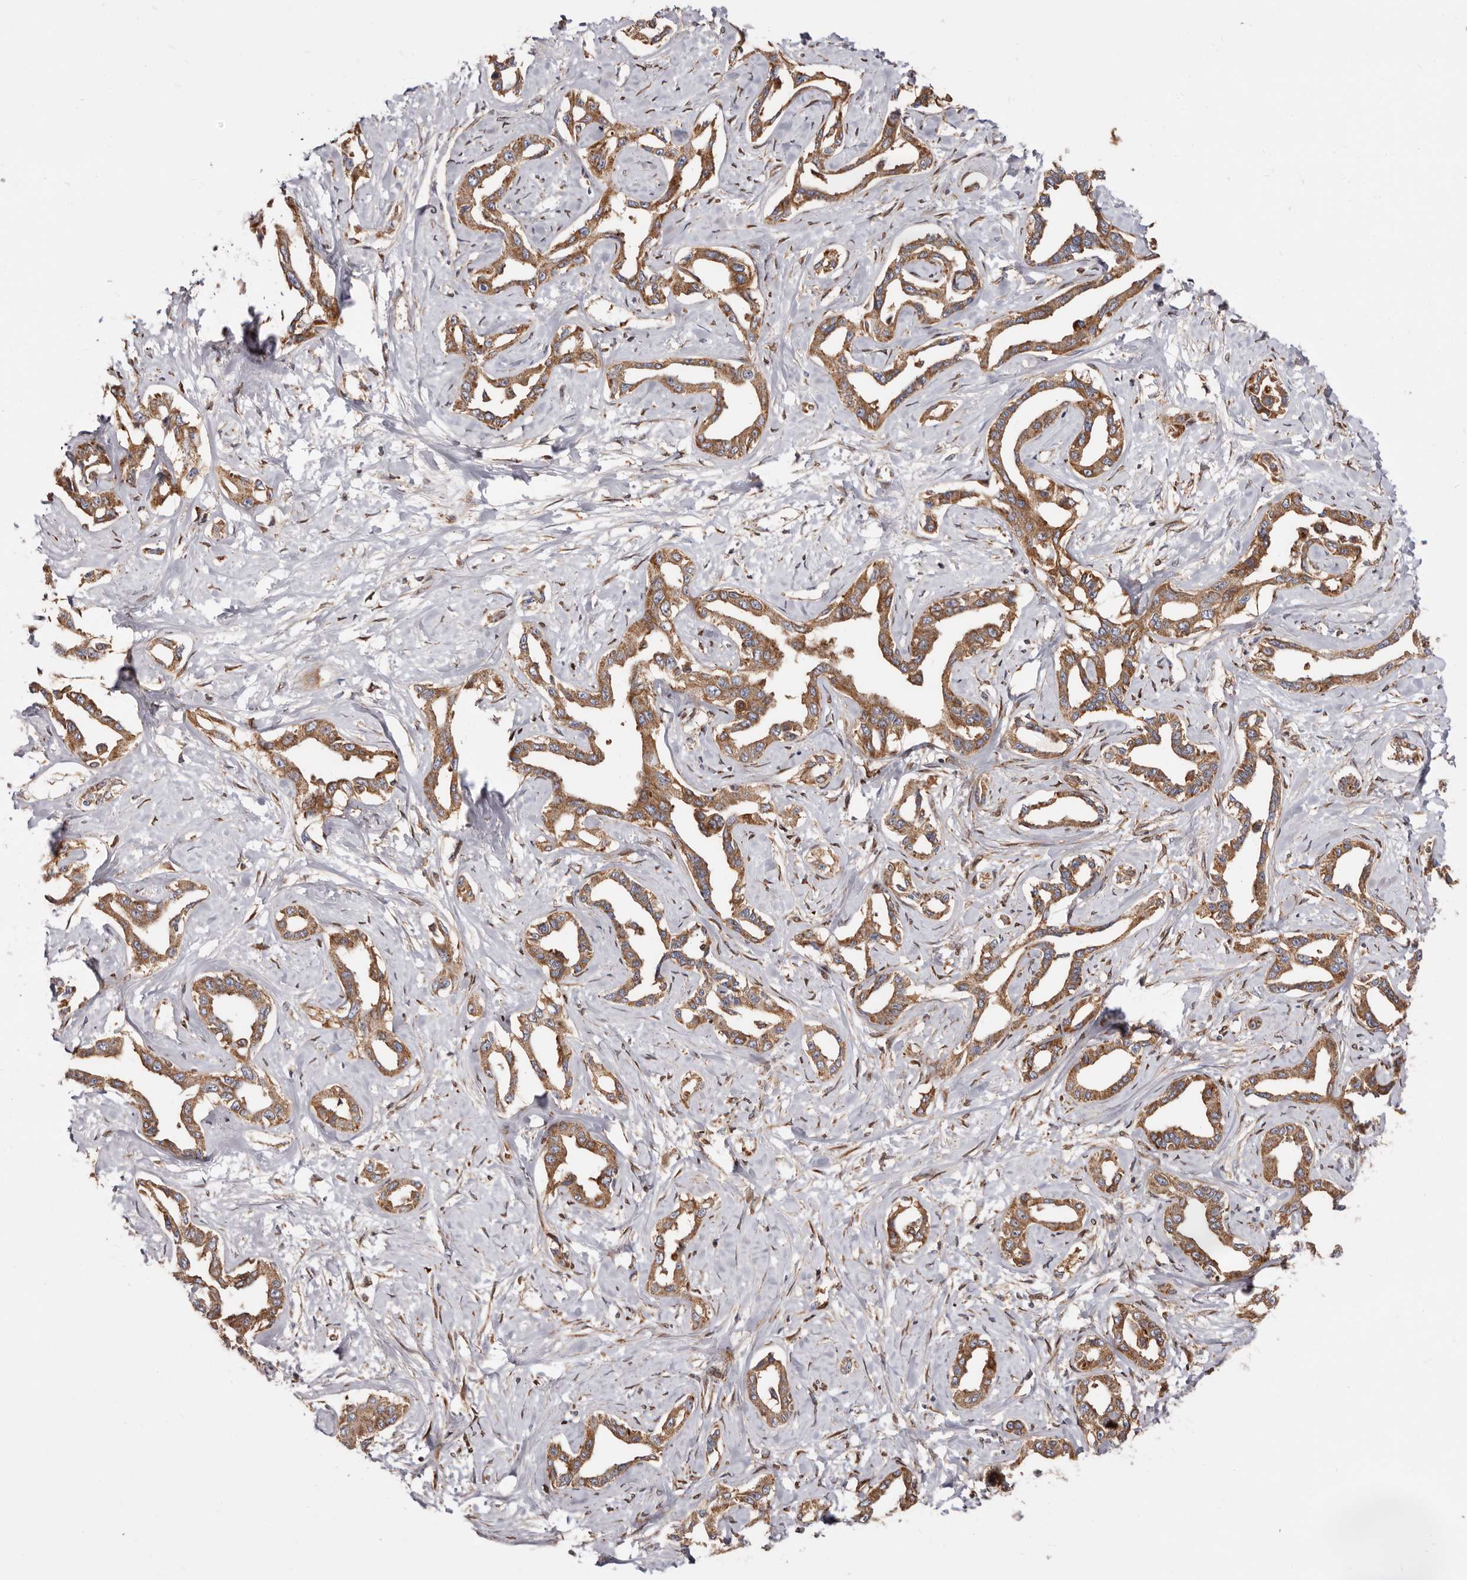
{"staining": {"intensity": "moderate", "quantity": ">75%", "location": "cytoplasmic/membranous"}, "tissue": "liver cancer", "cell_type": "Tumor cells", "image_type": "cancer", "snomed": [{"axis": "morphology", "description": "Cholangiocarcinoma"}, {"axis": "topography", "description": "Liver"}], "caption": "Immunohistochemical staining of liver cancer (cholangiocarcinoma) exhibits medium levels of moderate cytoplasmic/membranous staining in approximately >75% of tumor cells.", "gene": "COQ8B", "patient": {"sex": "male", "age": 59}}